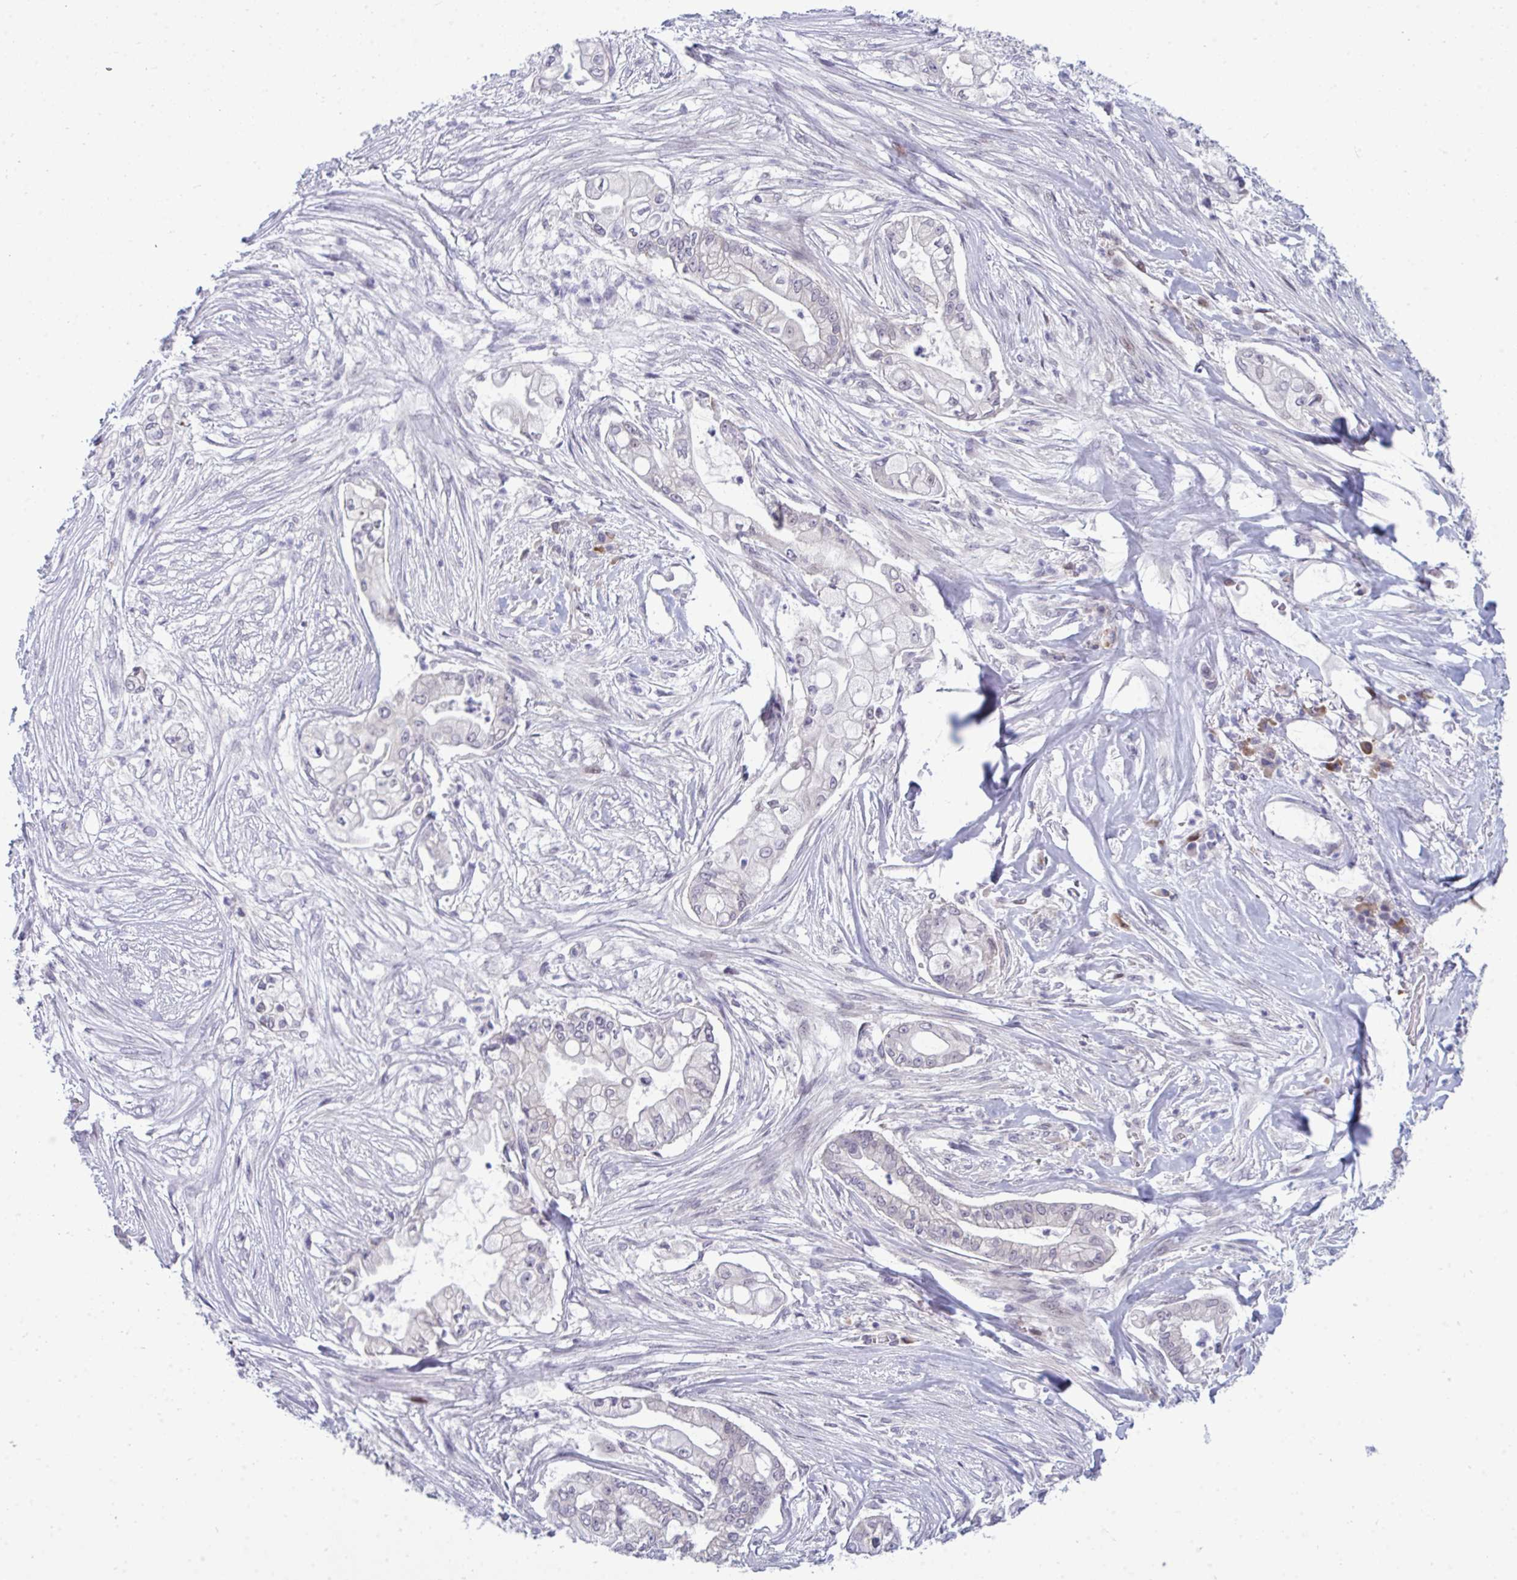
{"staining": {"intensity": "negative", "quantity": "none", "location": "none"}, "tissue": "pancreatic cancer", "cell_type": "Tumor cells", "image_type": "cancer", "snomed": [{"axis": "morphology", "description": "Adenocarcinoma, NOS"}, {"axis": "topography", "description": "Pancreas"}], "caption": "This is a histopathology image of immunohistochemistry staining of pancreatic cancer (adenocarcinoma), which shows no expression in tumor cells.", "gene": "TAB1", "patient": {"sex": "female", "age": 69}}